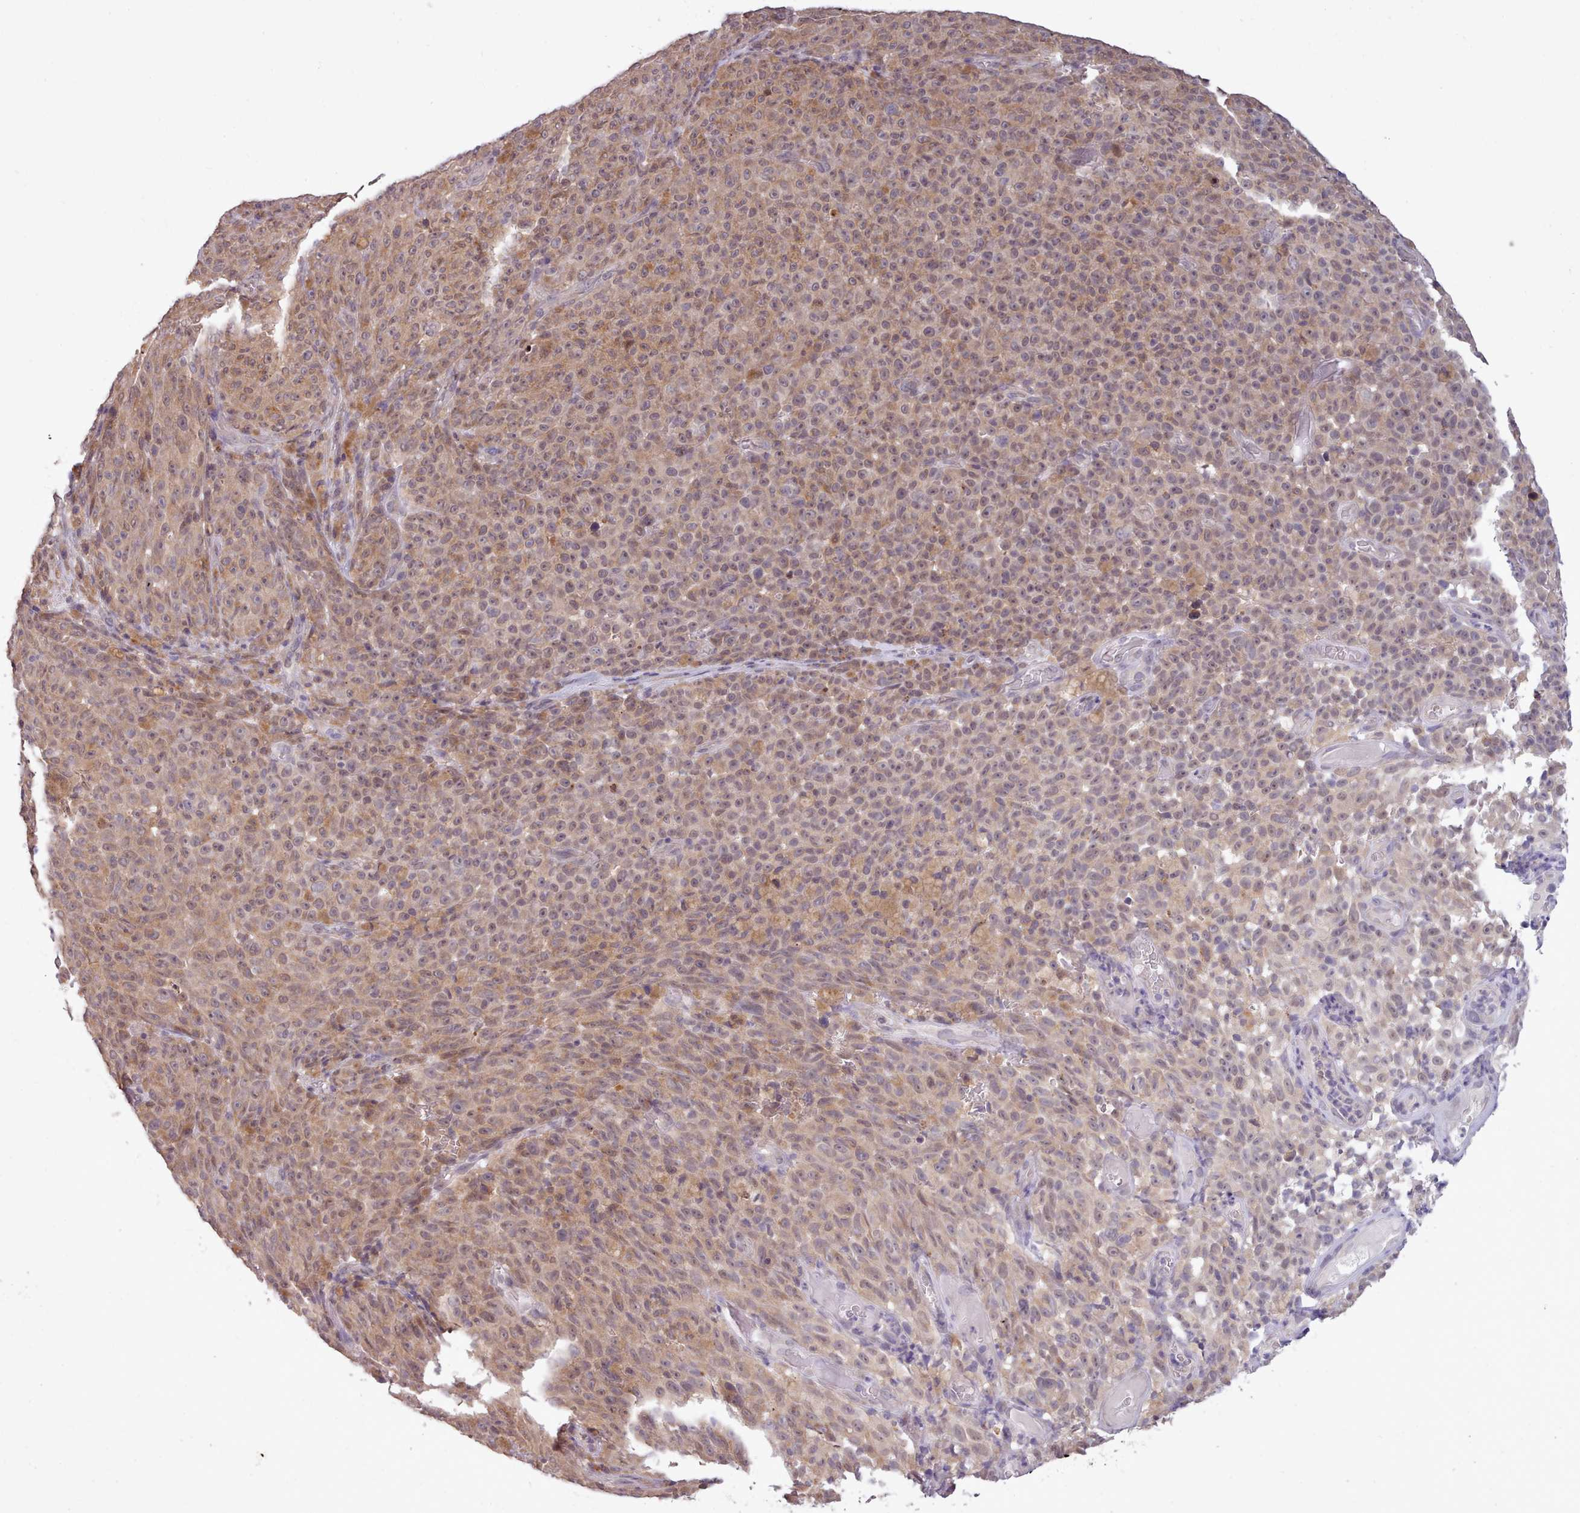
{"staining": {"intensity": "moderate", "quantity": ">75%", "location": "cytoplasmic/membranous,nuclear"}, "tissue": "melanoma", "cell_type": "Tumor cells", "image_type": "cancer", "snomed": [{"axis": "morphology", "description": "Malignant melanoma, NOS"}, {"axis": "topography", "description": "Skin"}], "caption": "Immunohistochemical staining of melanoma shows moderate cytoplasmic/membranous and nuclear protein positivity in approximately >75% of tumor cells.", "gene": "ARL17A", "patient": {"sex": "female", "age": 82}}